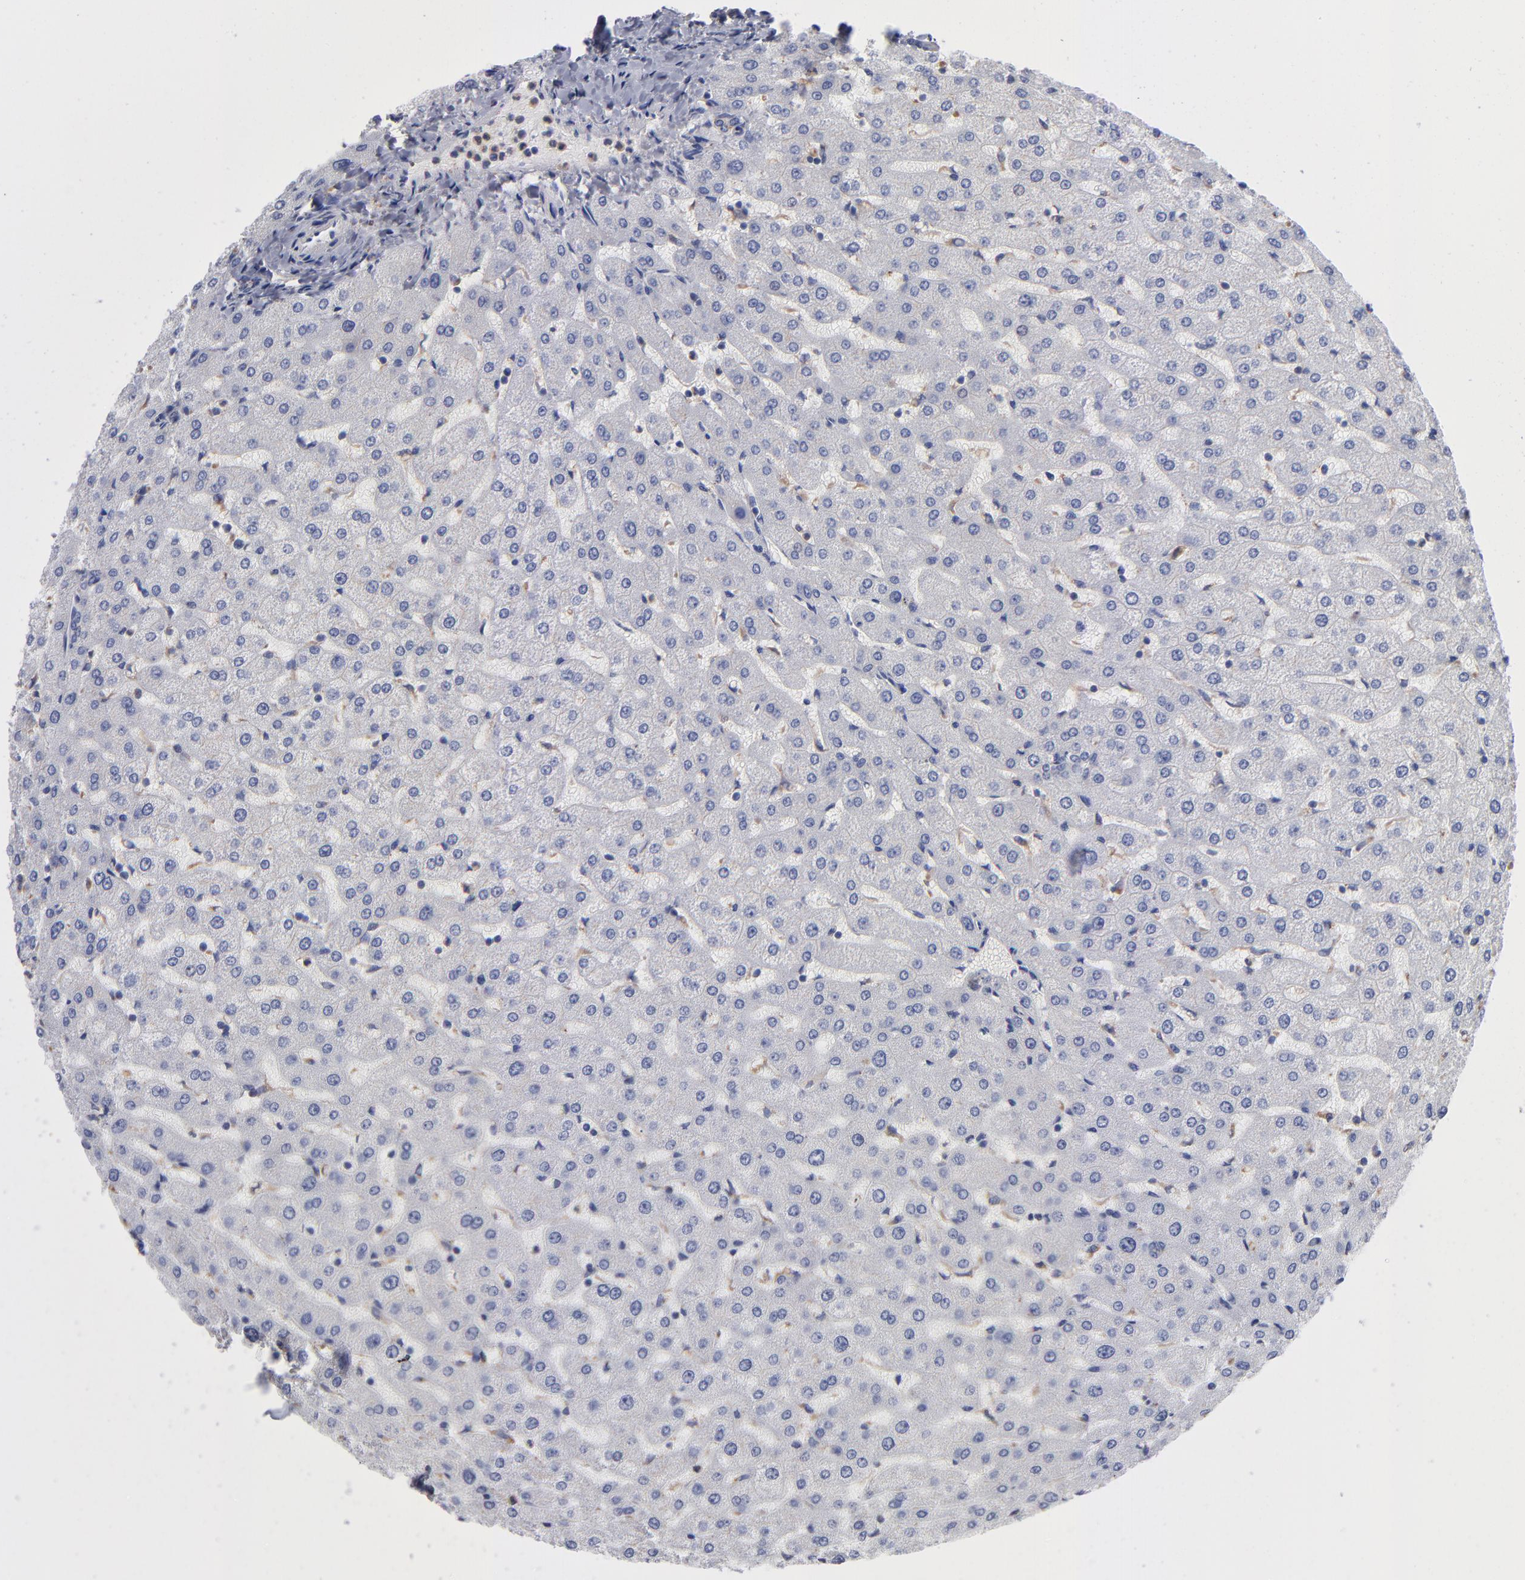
{"staining": {"intensity": "negative", "quantity": "none", "location": "none"}, "tissue": "liver", "cell_type": "Cholangiocytes", "image_type": "normal", "snomed": [{"axis": "morphology", "description": "Normal tissue, NOS"}, {"axis": "morphology", "description": "Fibrosis, NOS"}, {"axis": "topography", "description": "Liver"}], "caption": "High power microscopy micrograph of an immunohistochemistry (IHC) histopathology image of unremarkable liver, revealing no significant expression in cholangiocytes.", "gene": "RRAGA", "patient": {"sex": "female", "age": 29}}